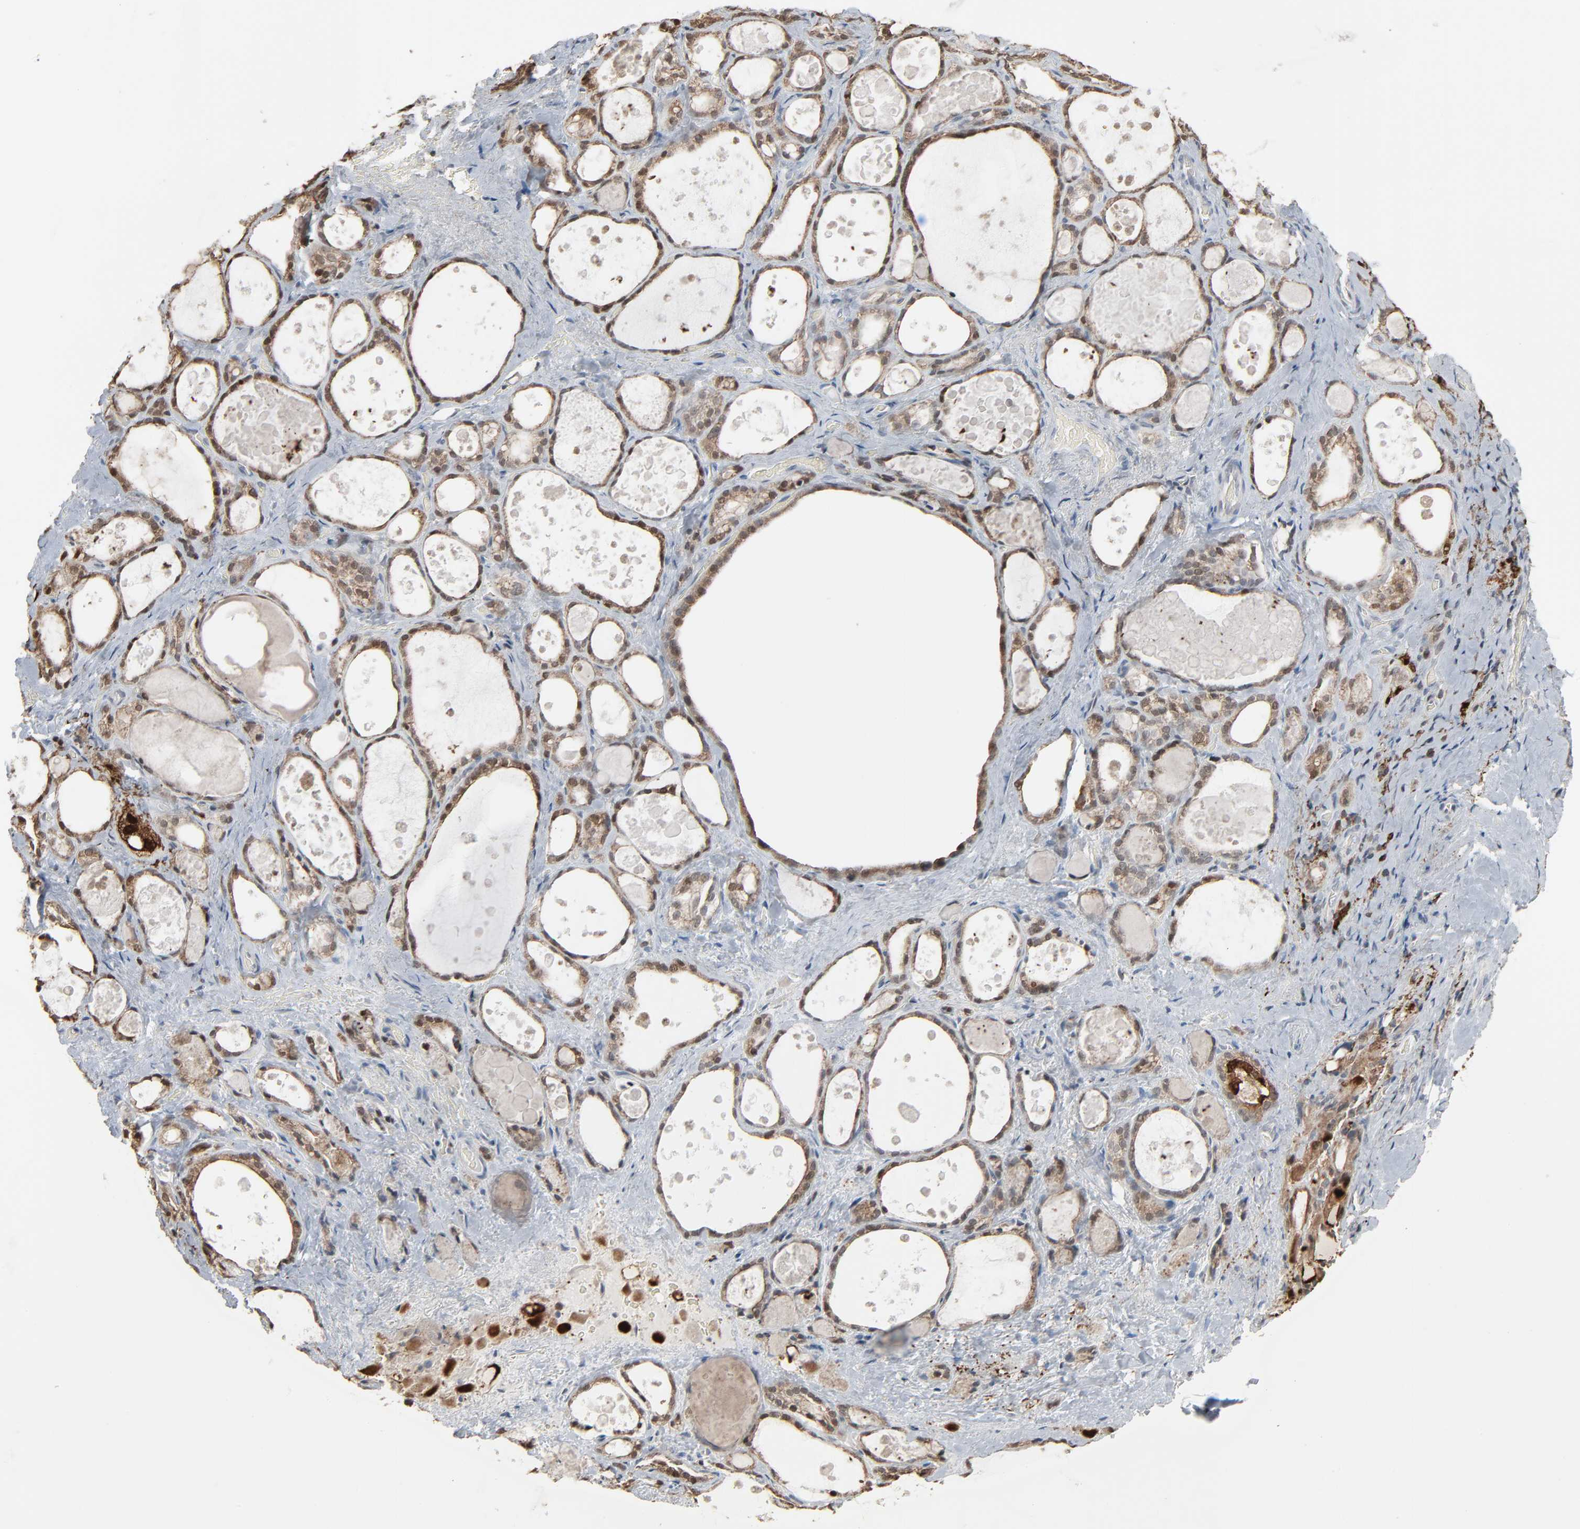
{"staining": {"intensity": "weak", "quantity": ">75%", "location": "cytoplasmic/membranous,nuclear"}, "tissue": "thyroid gland", "cell_type": "Glandular cells", "image_type": "normal", "snomed": [{"axis": "morphology", "description": "Normal tissue, NOS"}, {"axis": "topography", "description": "Thyroid gland"}], "caption": "Thyroid gland stained with a brown dye demonstrates weak cytoplasmic/membranous,nuclear positive expression in about >75% of glandular cells.", "gene": "DOCK8", "patient": {"sex": "female", "age": 75}}